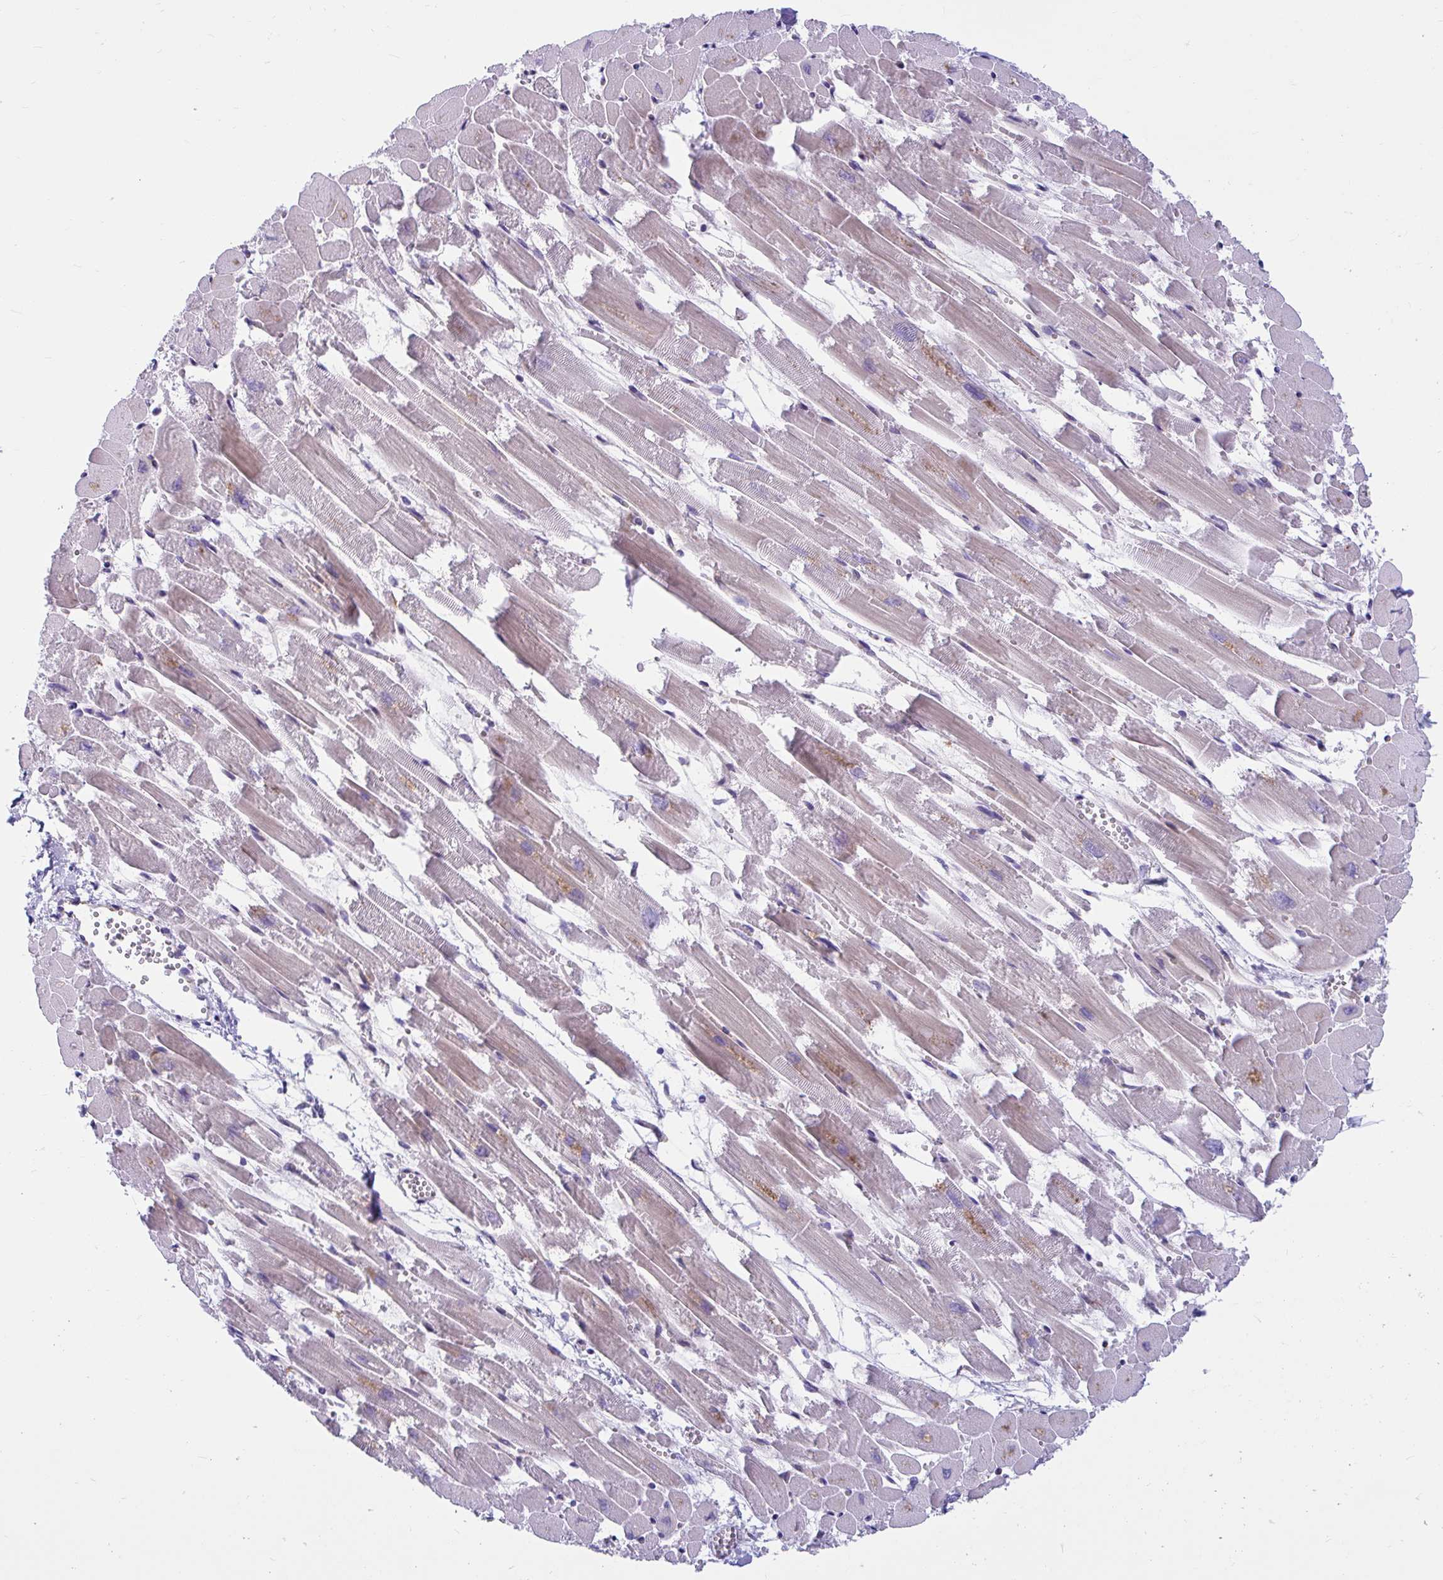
{"staining": {"intensity": "weak", "quantity": "25%-75%", "location": "cytoplasmic/membranous"}, "tissue": "heart muscle", "cell_type": "Cardiomyocytes", "image_type": "normal", "snomed": [{"axis": "morphology", "description": "Normal tissue, NOS"}, {"axis": "topography", "description": "Heart"}], "caption": "Heart muscle was stained to show a protein in brown. There is low levels of weak cytoplasmic/membranous staining in about 25%-75% of cardiomyocytes.", "gene": "WBP1", "patient": {"sex": "female", "age": 52}}